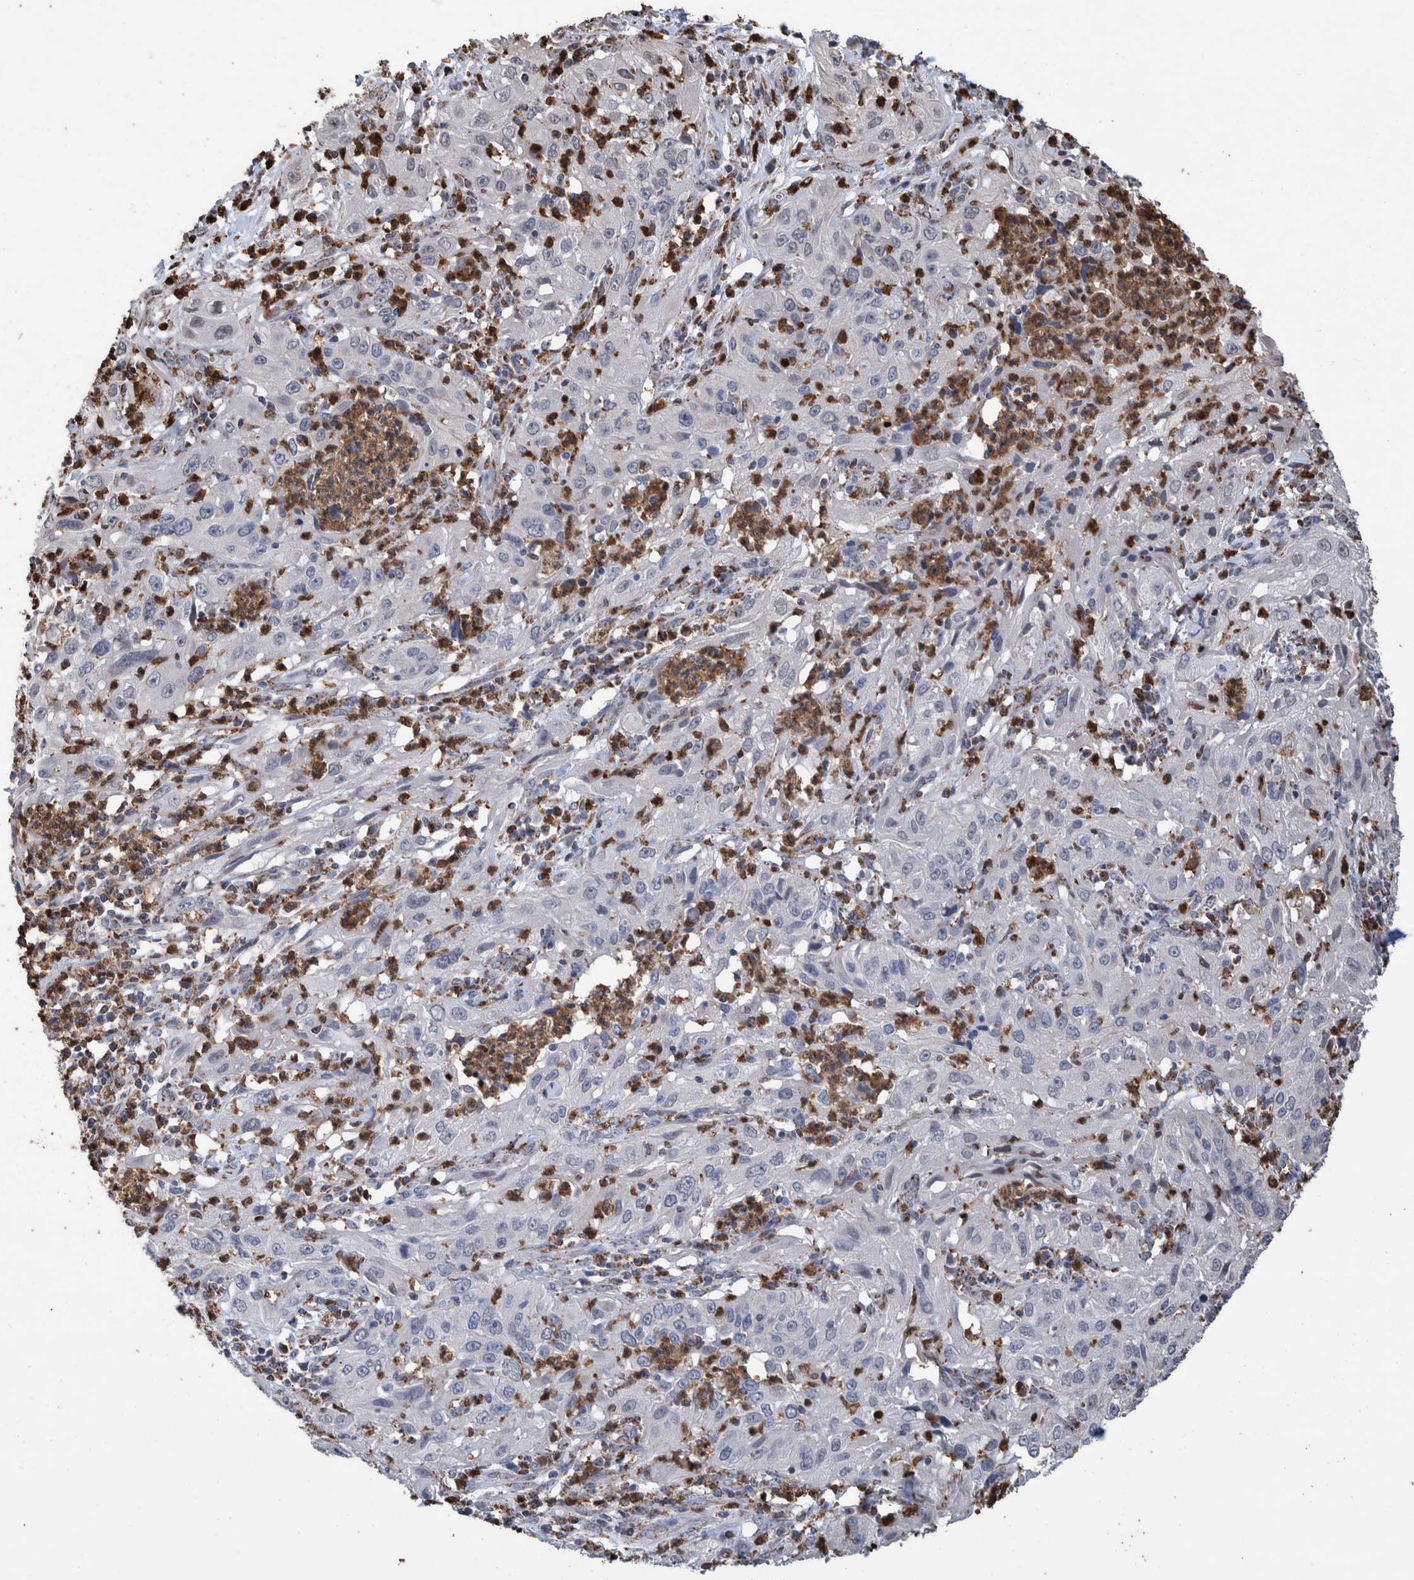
{"staining": {"intensity": "negative", "quantity": "none", "location": "none"}, "tissue": "cervical cancer", "cell_type": "Tumor cells", "image_type": "cancer", "snomed": [{"axis": "morphology", "description": "Squamous cell carcinoma, NOS"}, {"axis": "topography", "description": "Cervix"}], "caption": "Tumor cells are negative for protein expression in human squamous cell carcinoma (cervical).", "gene": "DECR1", "patient": {"sex": "female", "age": 32}}